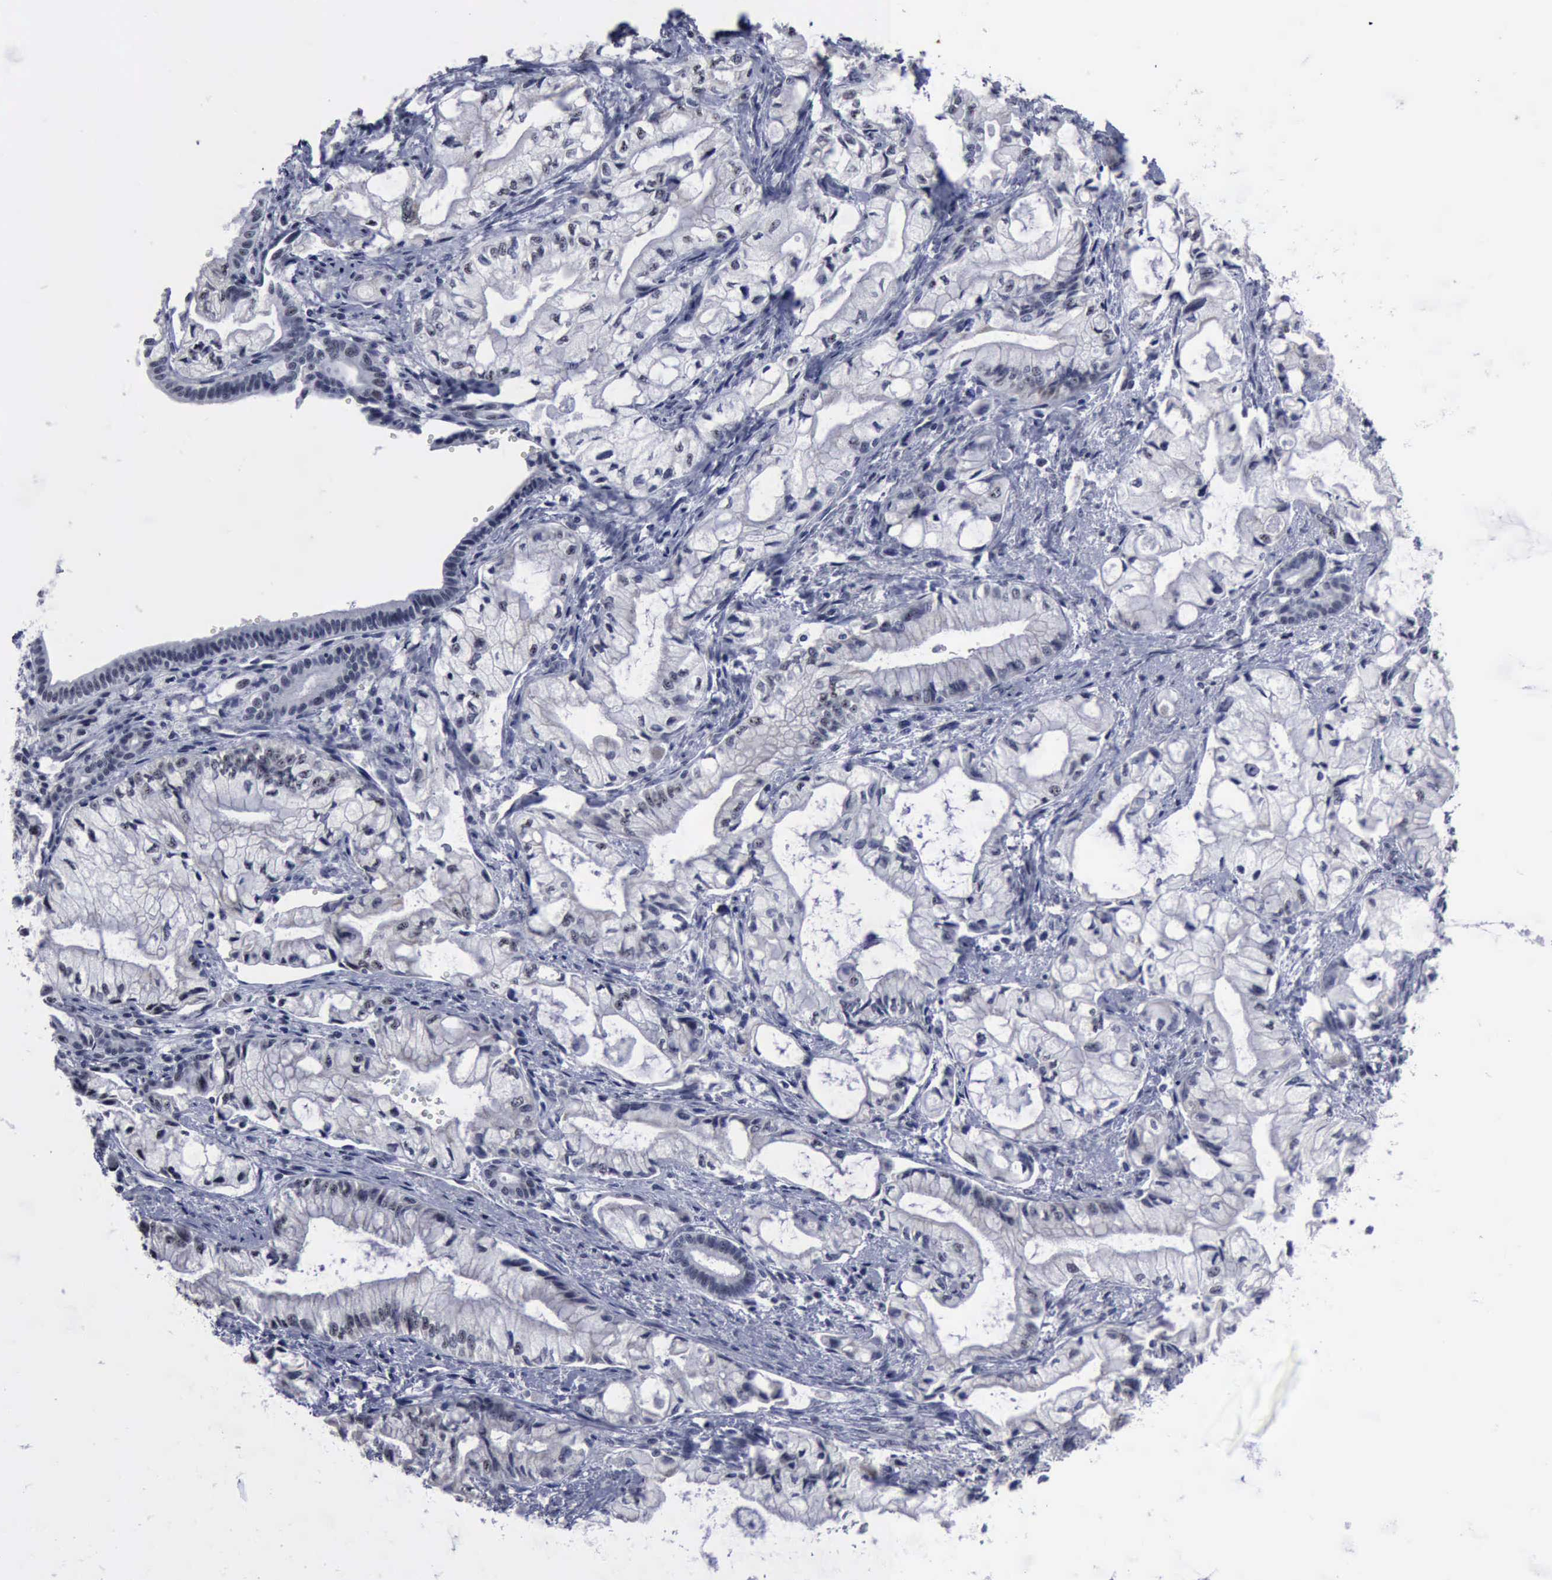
{"staining": {"intensity": "negative", "quantity": "none", "location": "none"}, "tissue": "pancreatic cancer", "cell_type": "Tumor cells", "image_type": "cancer", "snomed": [{"axis": "morphology", "description": "Adenocarcinoma, NOS"}, {"axis": "topography", "description": "Pancreas"}], "caption": "The micrograph demonstrates no staining of tumor cells in pancreatic cancer (adenocarcinoma).", "gene": "BRD1", "patient": {"sex": "male", "age": 79}}